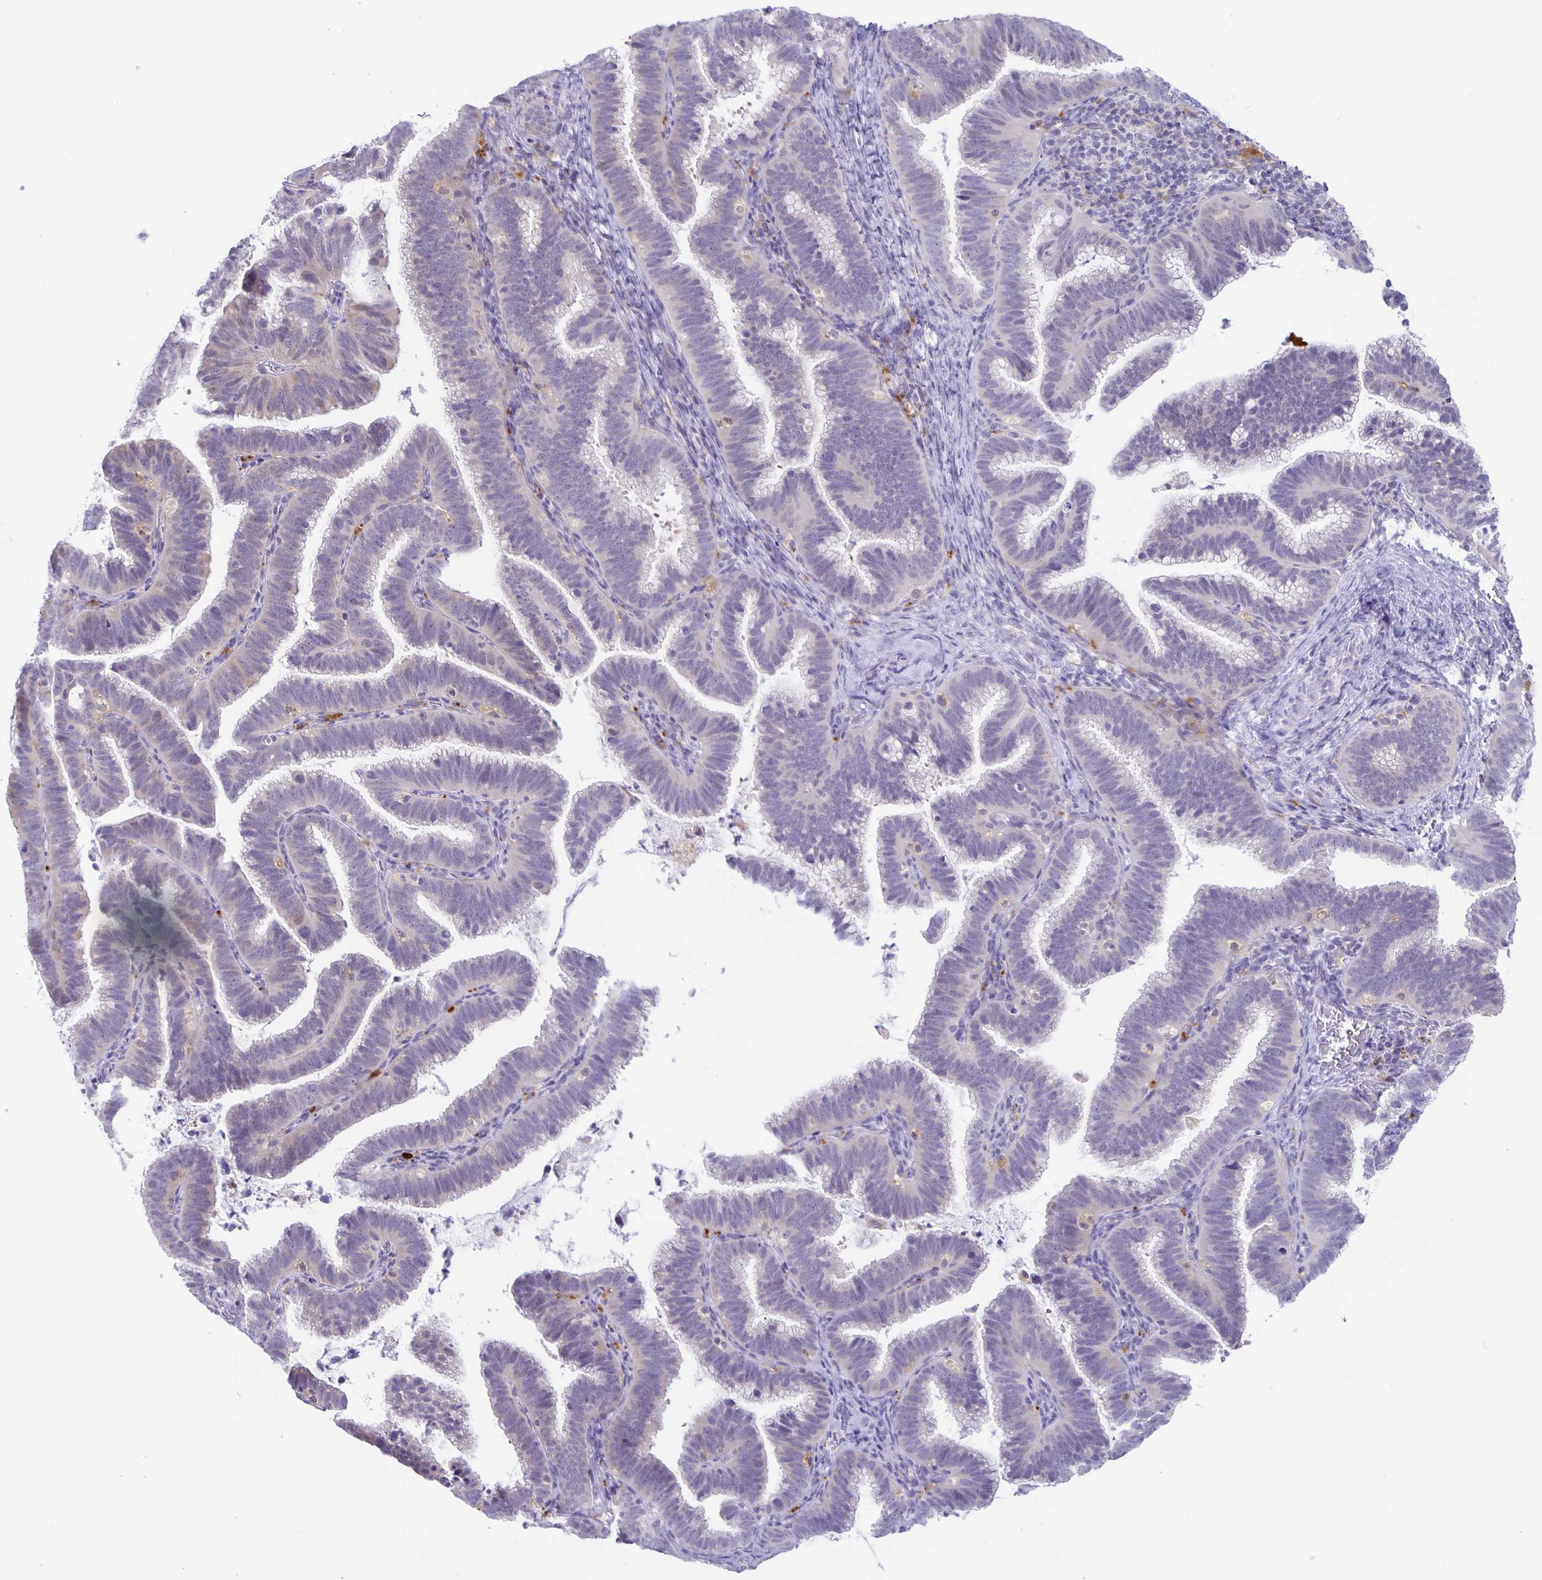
{"staining": {"intensity": "negative", "quantity": "none", "location": "none"}, "tissue": "cervical cancer", "cell_type": "Tumor cells", "image_type": "cancer", "snomed": [{"axis": "morphology", "description": "Adenocarcinoma, NOS"}, {"axis": "topography", "description": "Cervix"}], "caption": "This is an IHC micrograph of human cervical adenocarcinoma. There is no positivity in tumor cells.", "gene": "LIPA", "patient": {"sex": "female", "age": 61}}